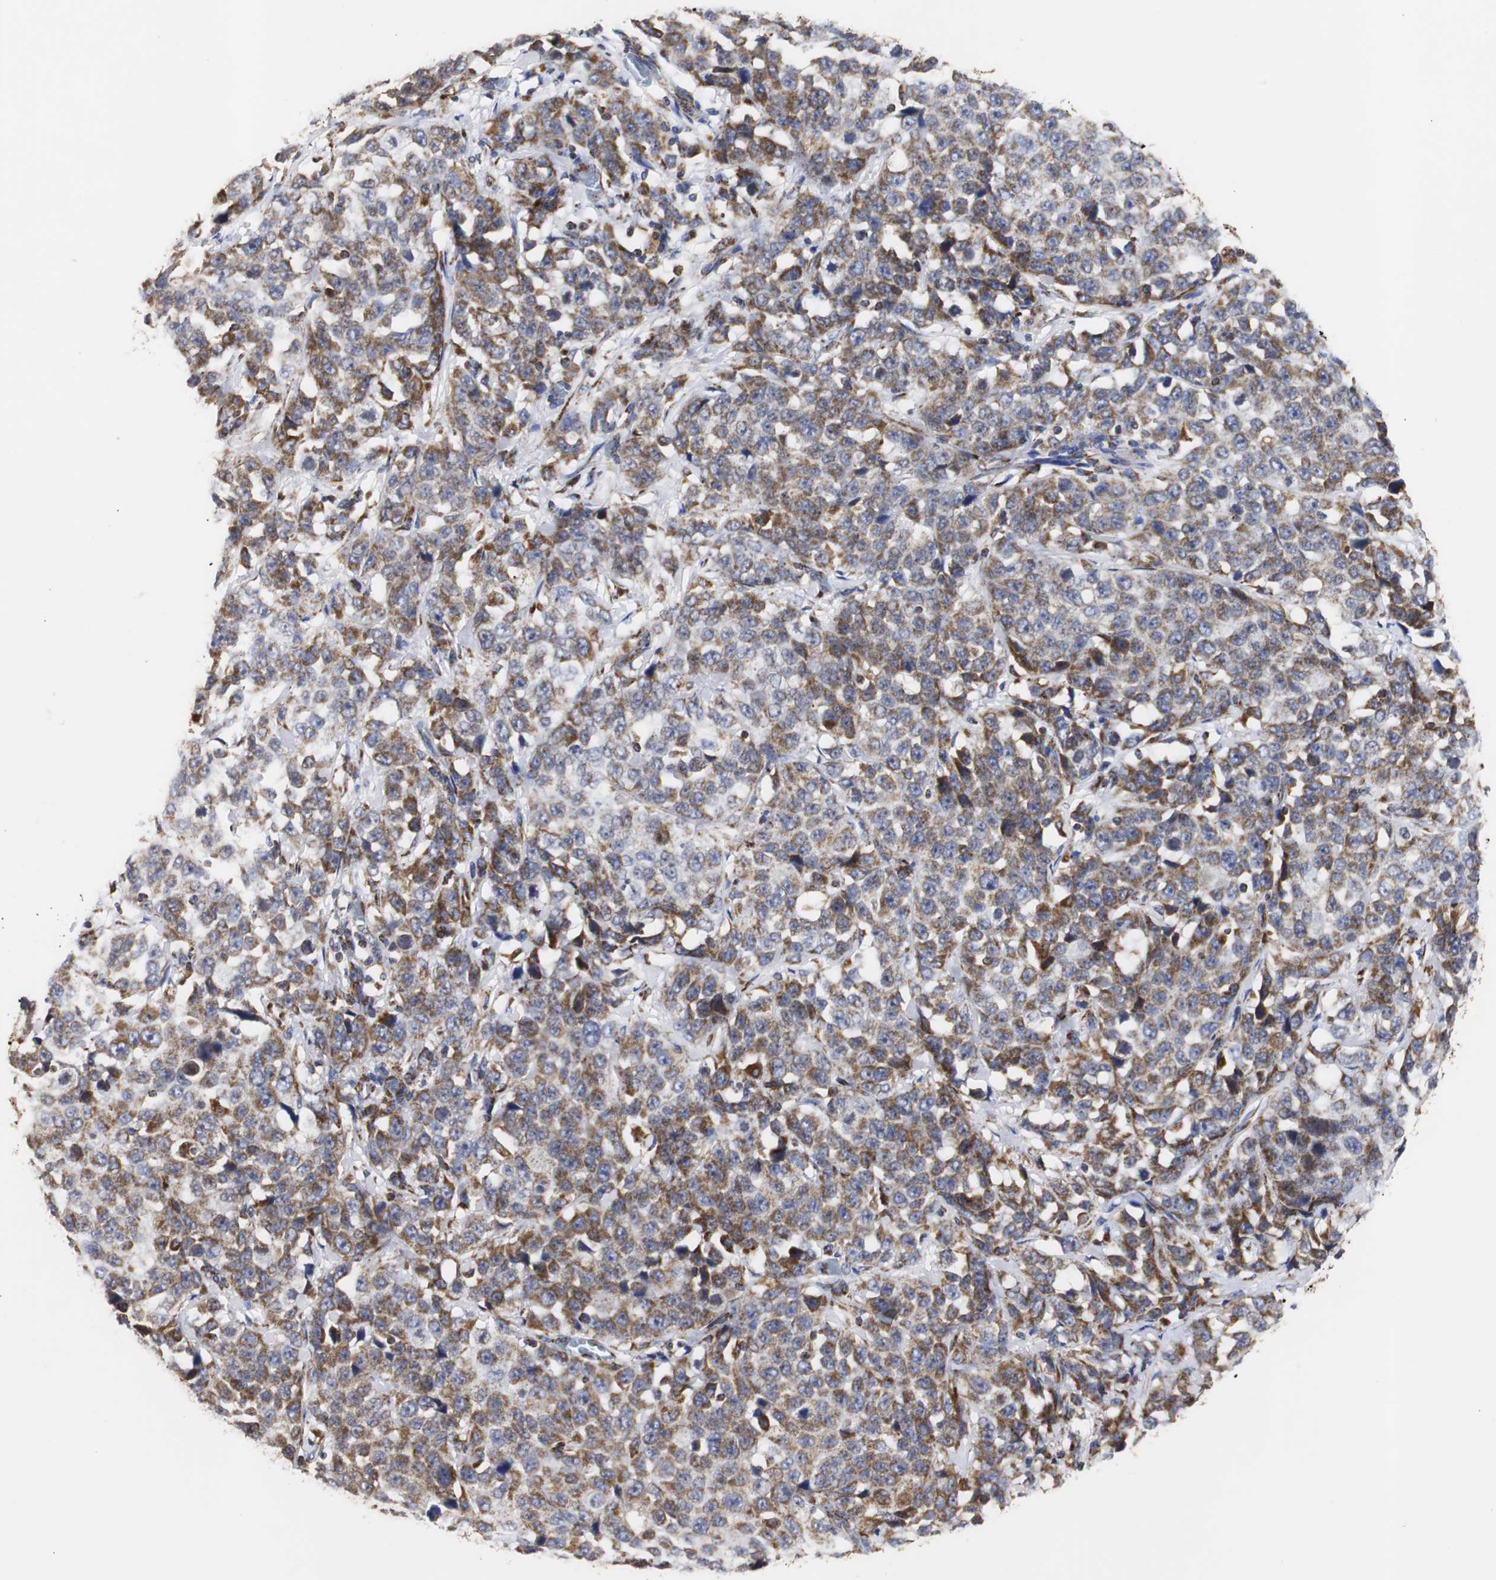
{"staining": {"intensity": "strong", "quantity": "25%-75%", "location": "cytoplasmic/membranous"}, "tissue": "stomach cancer", "cell_type": "Tumor cells", "image_type": "cancer", "snomed": [{"axis": "morphology", "description": "Normal tissue, NOS"}, {"axis": "morphology", "description": "Adenocarcinoma, NOS"}, {"axis": "topography", "description": "Stomach"}], "caption": "Immunohistochemistry of adenocarcinoma (stomach) exhibits high levels of strong cytoplasmic/membranous staining in about 25%-75% of tumor cells.", "gene": "HSD17B10", "patient": {"sex": "male", "age": 48}}